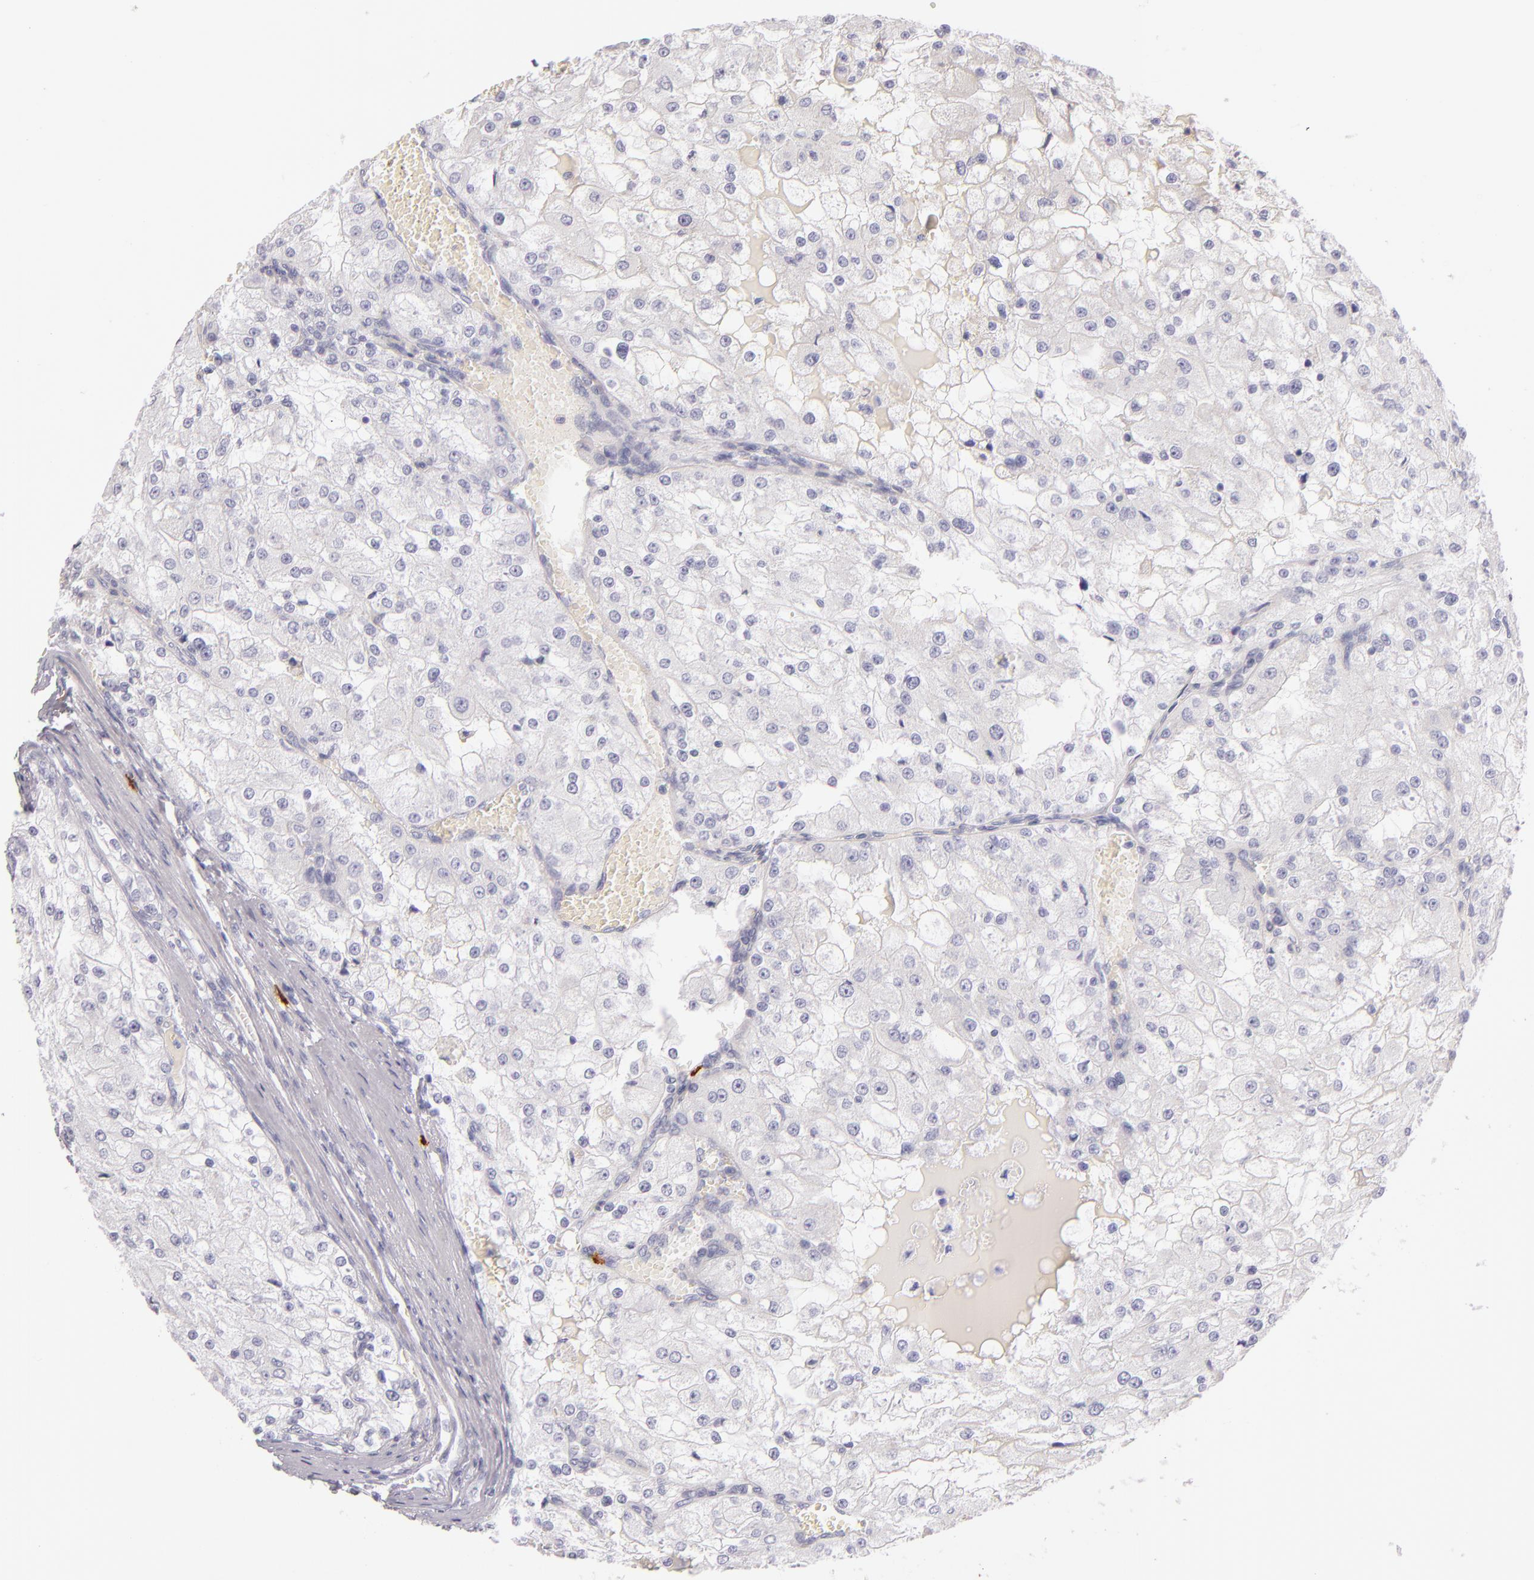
{"staining": {"intensity": "negative", "quantity": "none", "location": "none"}, "tissue": "renal cancer", "cell_type": "Tumor cells", "image_type": "cancer", "snomed": [{"axis": "morphology", "description": "Adenocarcinoma, NOS"}, {"axis": "topography", "description": "Kidney"}], "caption": "This is an immunohistochemistry image of adenocarcinoma (renal). There is no expression in tumor cells.", "gene": "TPSD1", "patient": {"sex": "female", "age": 74}}